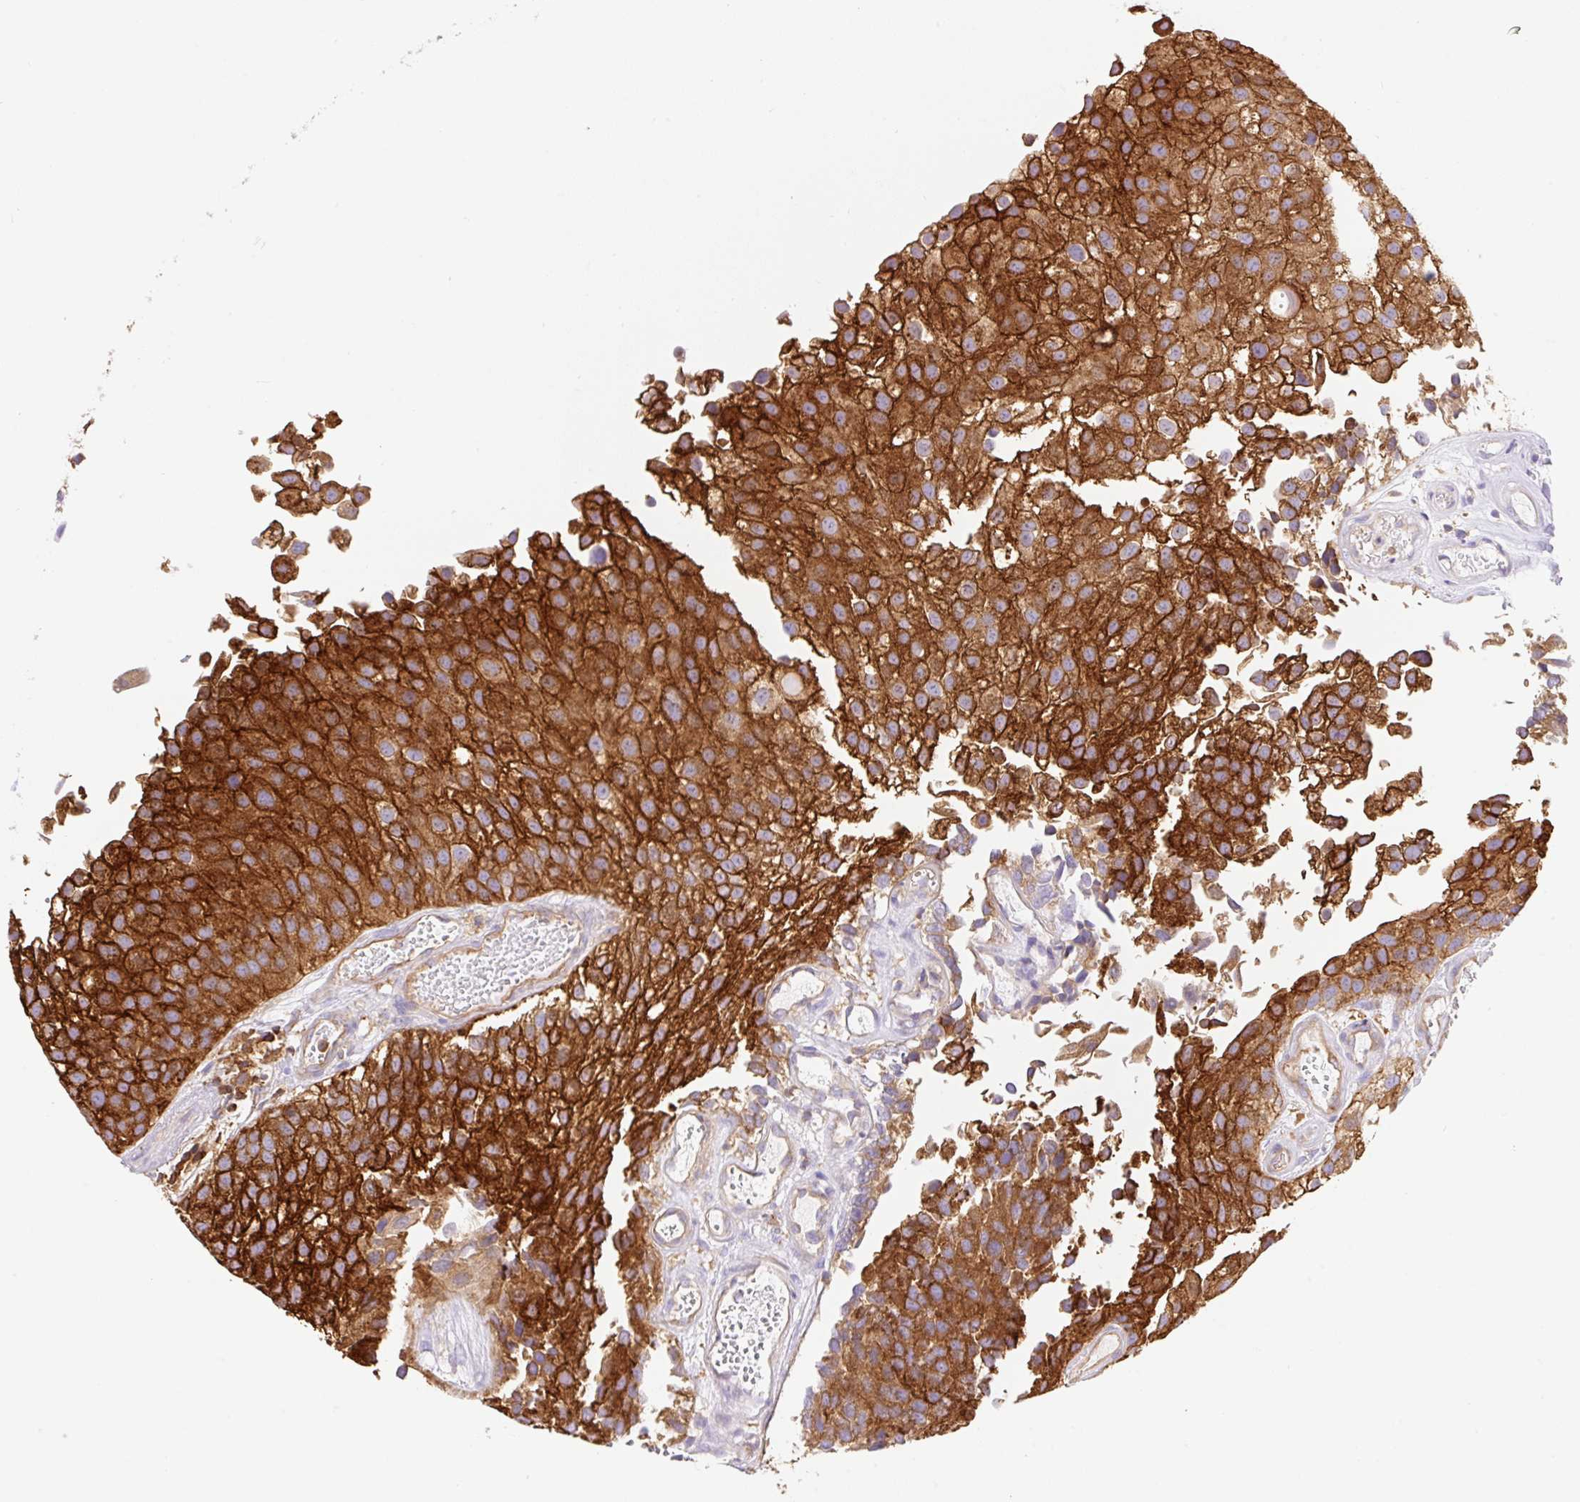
{"staining": {"intensity": "strong", "quantity": ">75%", "location": "cytoplasmic/membranous"}, "tissue": "urothelial cancer", "cell_type": "Tumor cells", "image_type": "cancer", "snomed": [{"axis": "morphology", "description": "Urothelial carcinoma, NOS"}, {"axis": "topography", "description": "Urinary bladder"}], "caption": "A micrograph showing strong cytoplasmic/membranous expression in about >75% of tumor cells in urothelial cancer, as visualized by brown immunohistochemical staining.", "gene": "DNM2", "patient": {"sex": "male", "age": 87}}